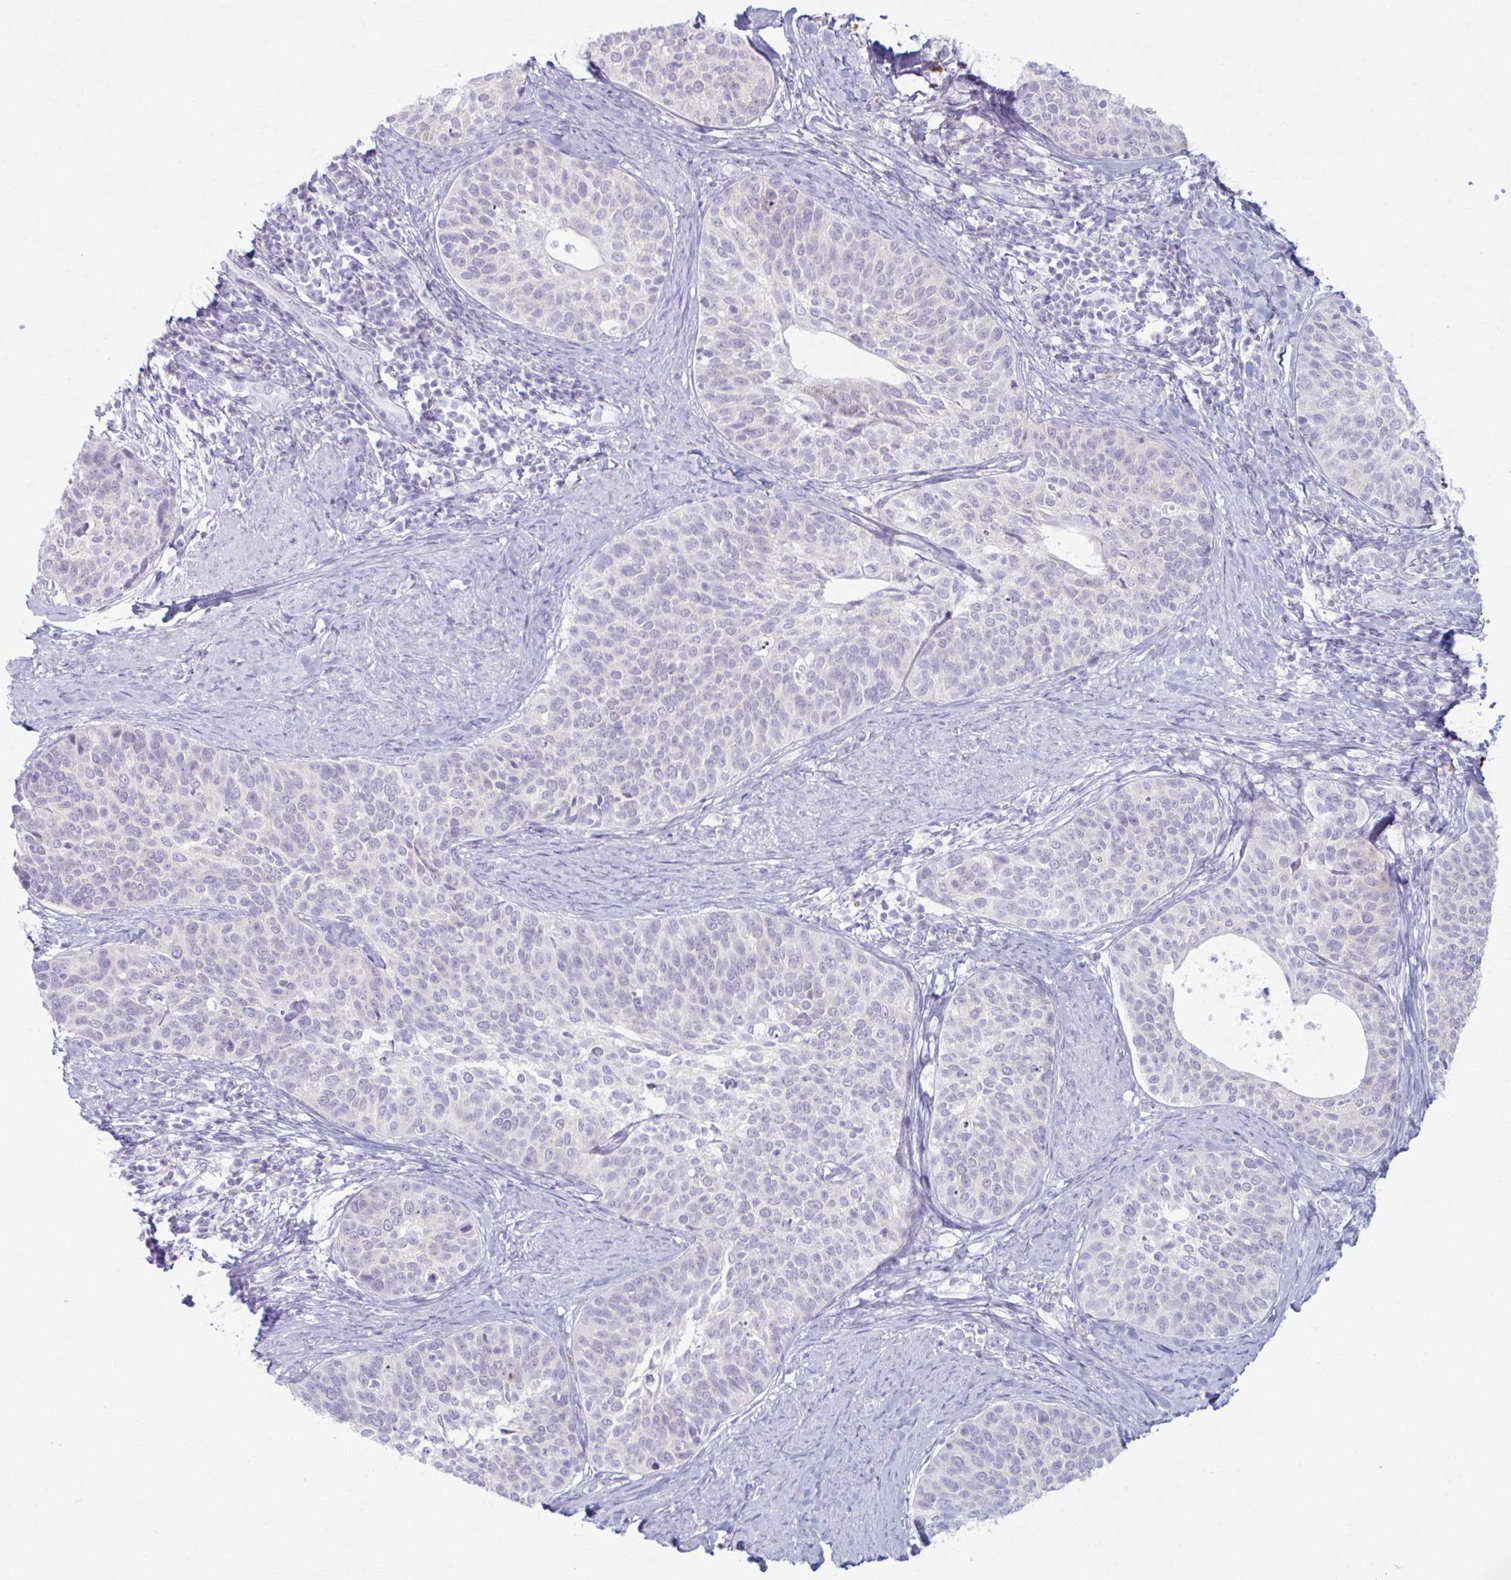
{"staining": {"intensity": "negative", "quantity": "none", "location": "none"}, "tissue": "cervical cancer", "cell_type": "Tumor cells", "image_type": "cancer", "snomed": [{"axis": "morphology", "description": "Squamous cell carcinoma, NOS"}, {"axis": "topography", "description": "Cervix"}], "caption": "A high-resolution histopathology image shows immunohistochemistry staining of cervical cancer, which reveals no significant expression in tumor cells.", "gene": "LDLRAP1", "patient": {"sex": "female", "age": 69}}